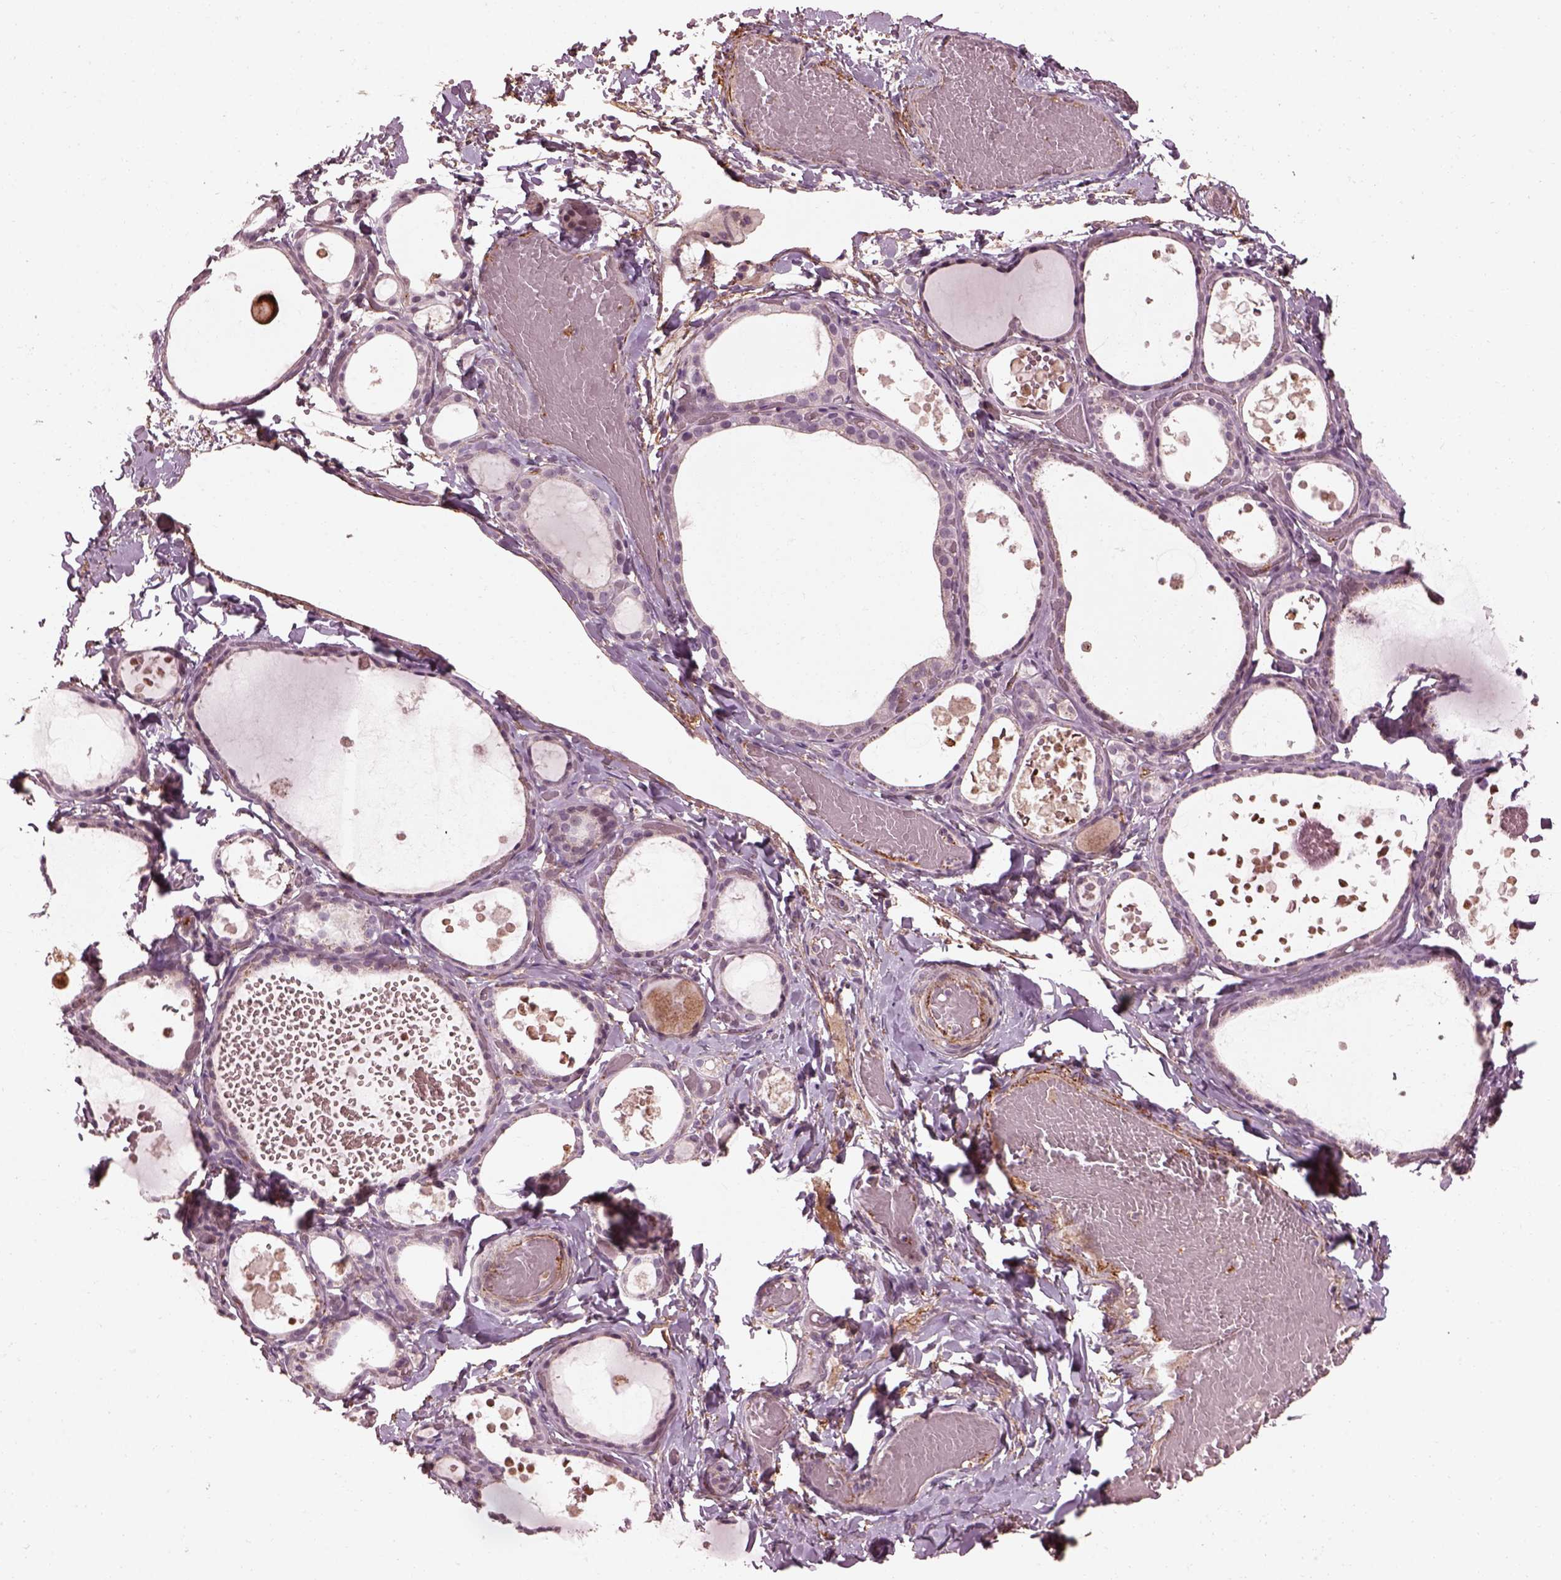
{"staining": {"intensity": "negative", "quantity": "none", "location": "none"}, "tissue": "thyroid gland", "cell_type": "Glandular cells", "image_type": "normal", "snomed": [{"axis": "morphology", "description": "Normal tissue, NOS"}, {"axis": "topography", "description": "Thyroid gland"}], "caption": "Thyroid gland stained for a protein using IHC reveals no expression glandular cells.", "gene": "EFEMP1", "patient": {"sex": "female", "age": 56}}